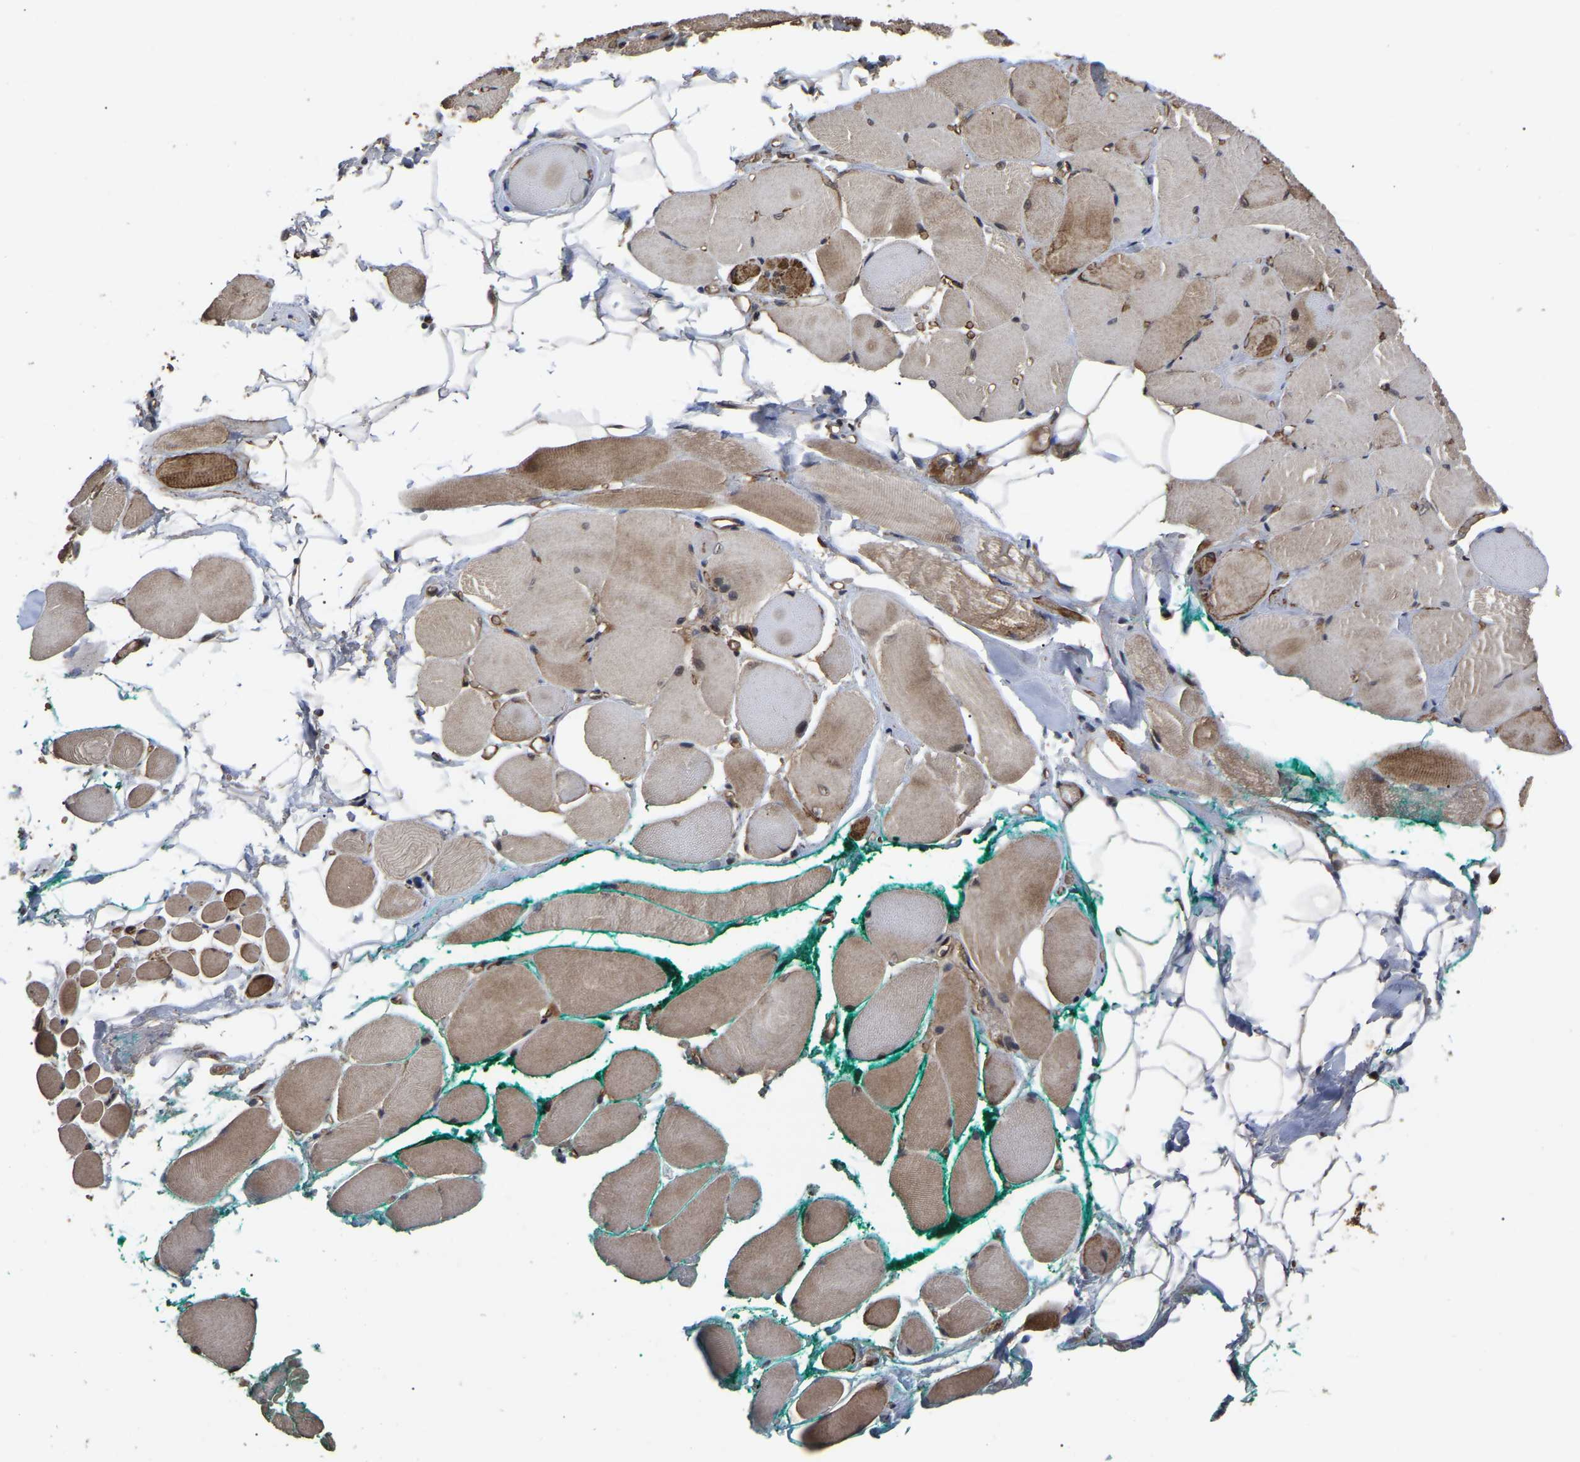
{"staining": {"intensity": "moderate", "quantity": ">75%", "location": "cytoplasmic/membranous,nuclear"}, "tissue": "skeletal muscle", "cell_type": "Myocytes", "image_type": "normal", "snomed": [{"axis": "morphology", "description": "Normal tissue, NOS"}, {"axis": "topography", "description": "Skeletal muscle"}, {"axis": "topography", "description": "Peripheral nerve tissue"}], "caption": "A medium amount of moderate cytoplasmic/membranous,nuclear positivity is present in approximately >75% of myocytes in benign skeletal muscle. Nuclei are stained in blue.", "gene": "FAM161B", "patient": {"sex": "female", "age": 84}}